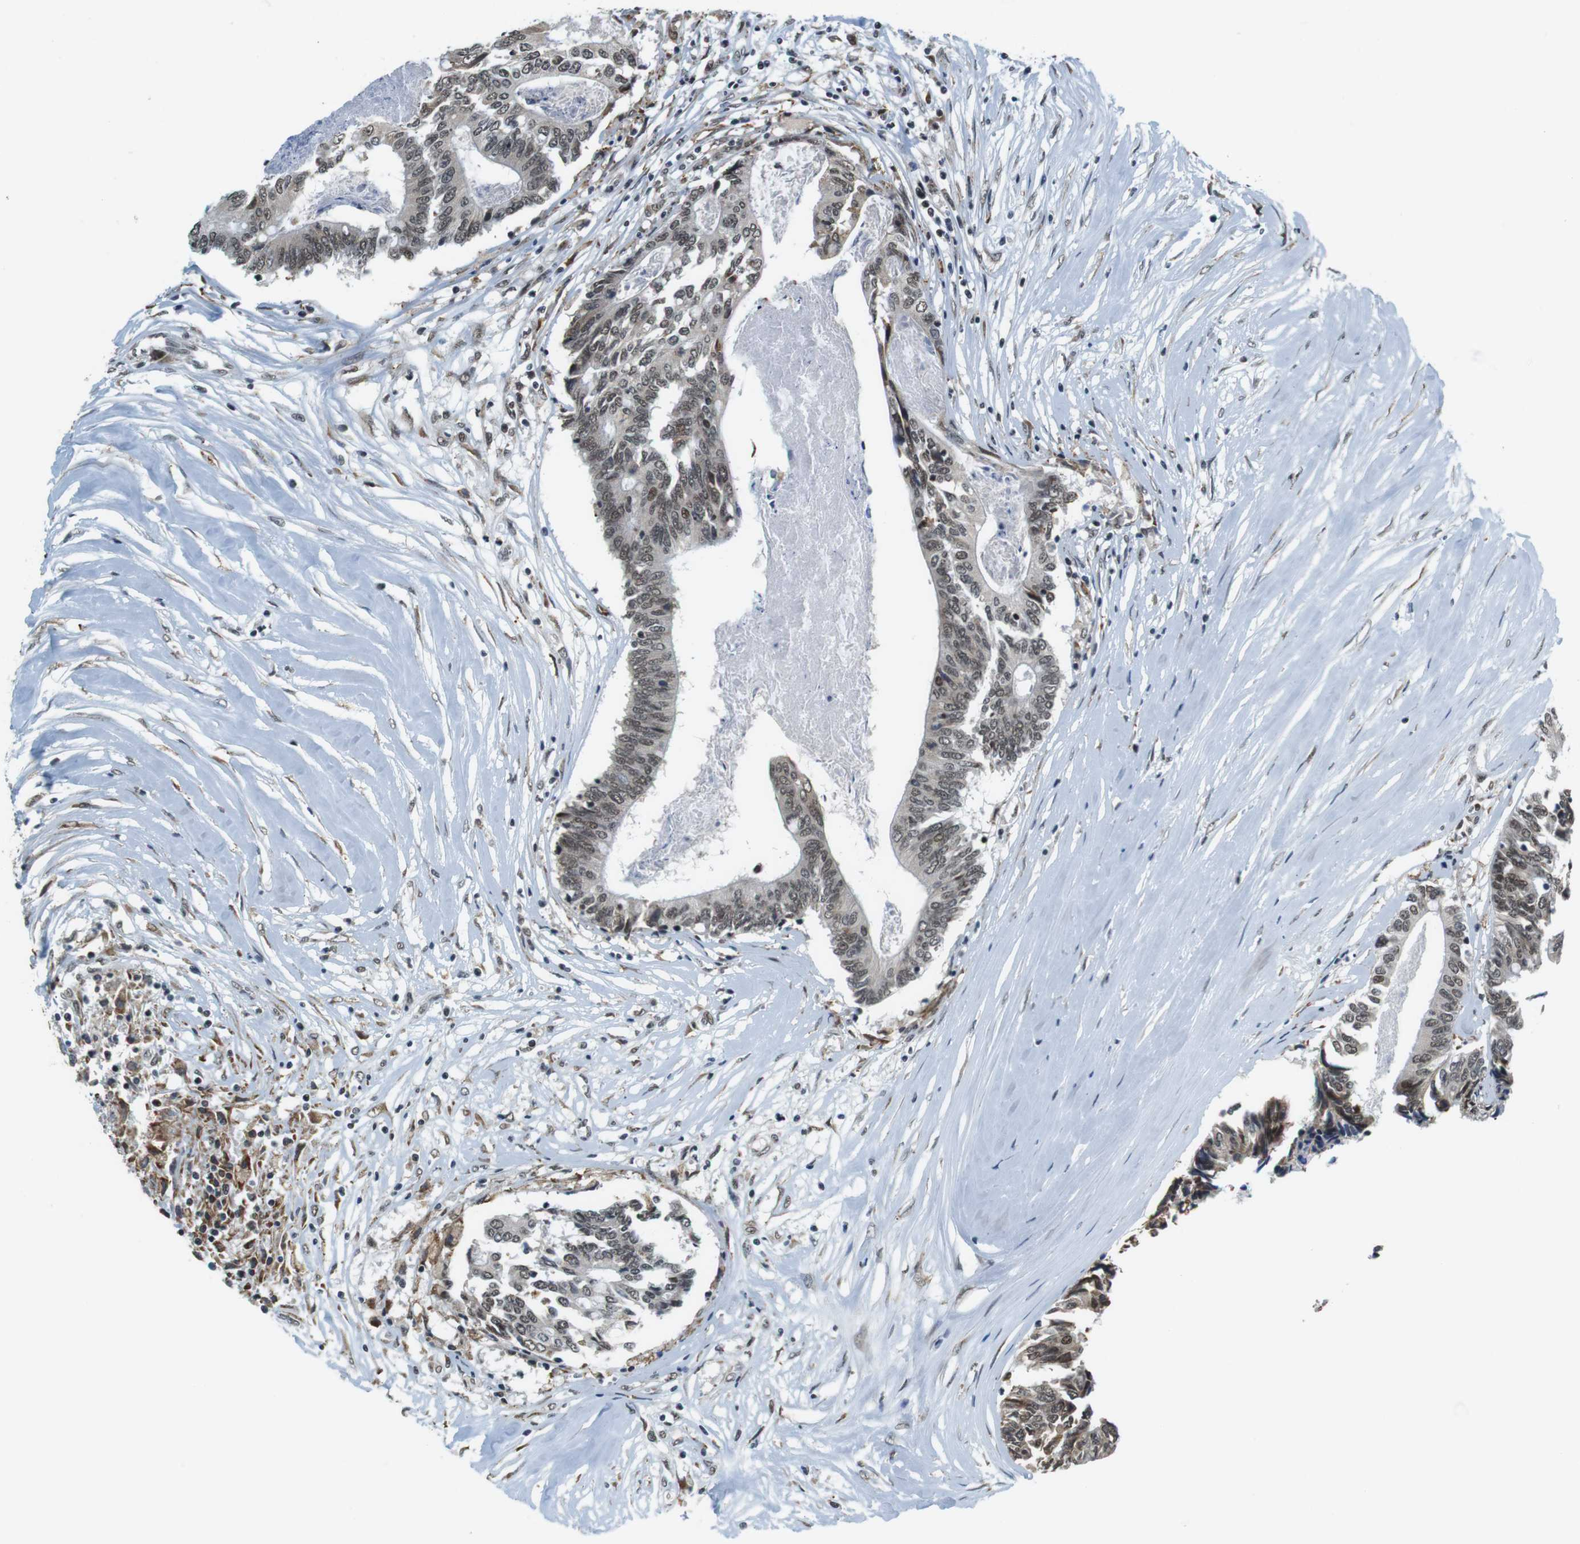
{"staining": {"intensity": "weak", "quantity": ">75%", "location": "nuclear"}, "tissue": "colorectal cancer", "cell_type": "Tumor cells", "image_type": "cancer", "snomed": [{"axis": "morphology", "description": "Adenocarcinoma, NOS"}, {"axis": "topography", "description": "Rectum"}], "caption": "Colorectal adenocarcinoma stained for a protein demonstrates weak nuclear positivity in tumor cells. Nuclei are stained in blue.", "gene": "RNF38", "patient": {"sex": "male", "age": 63}}